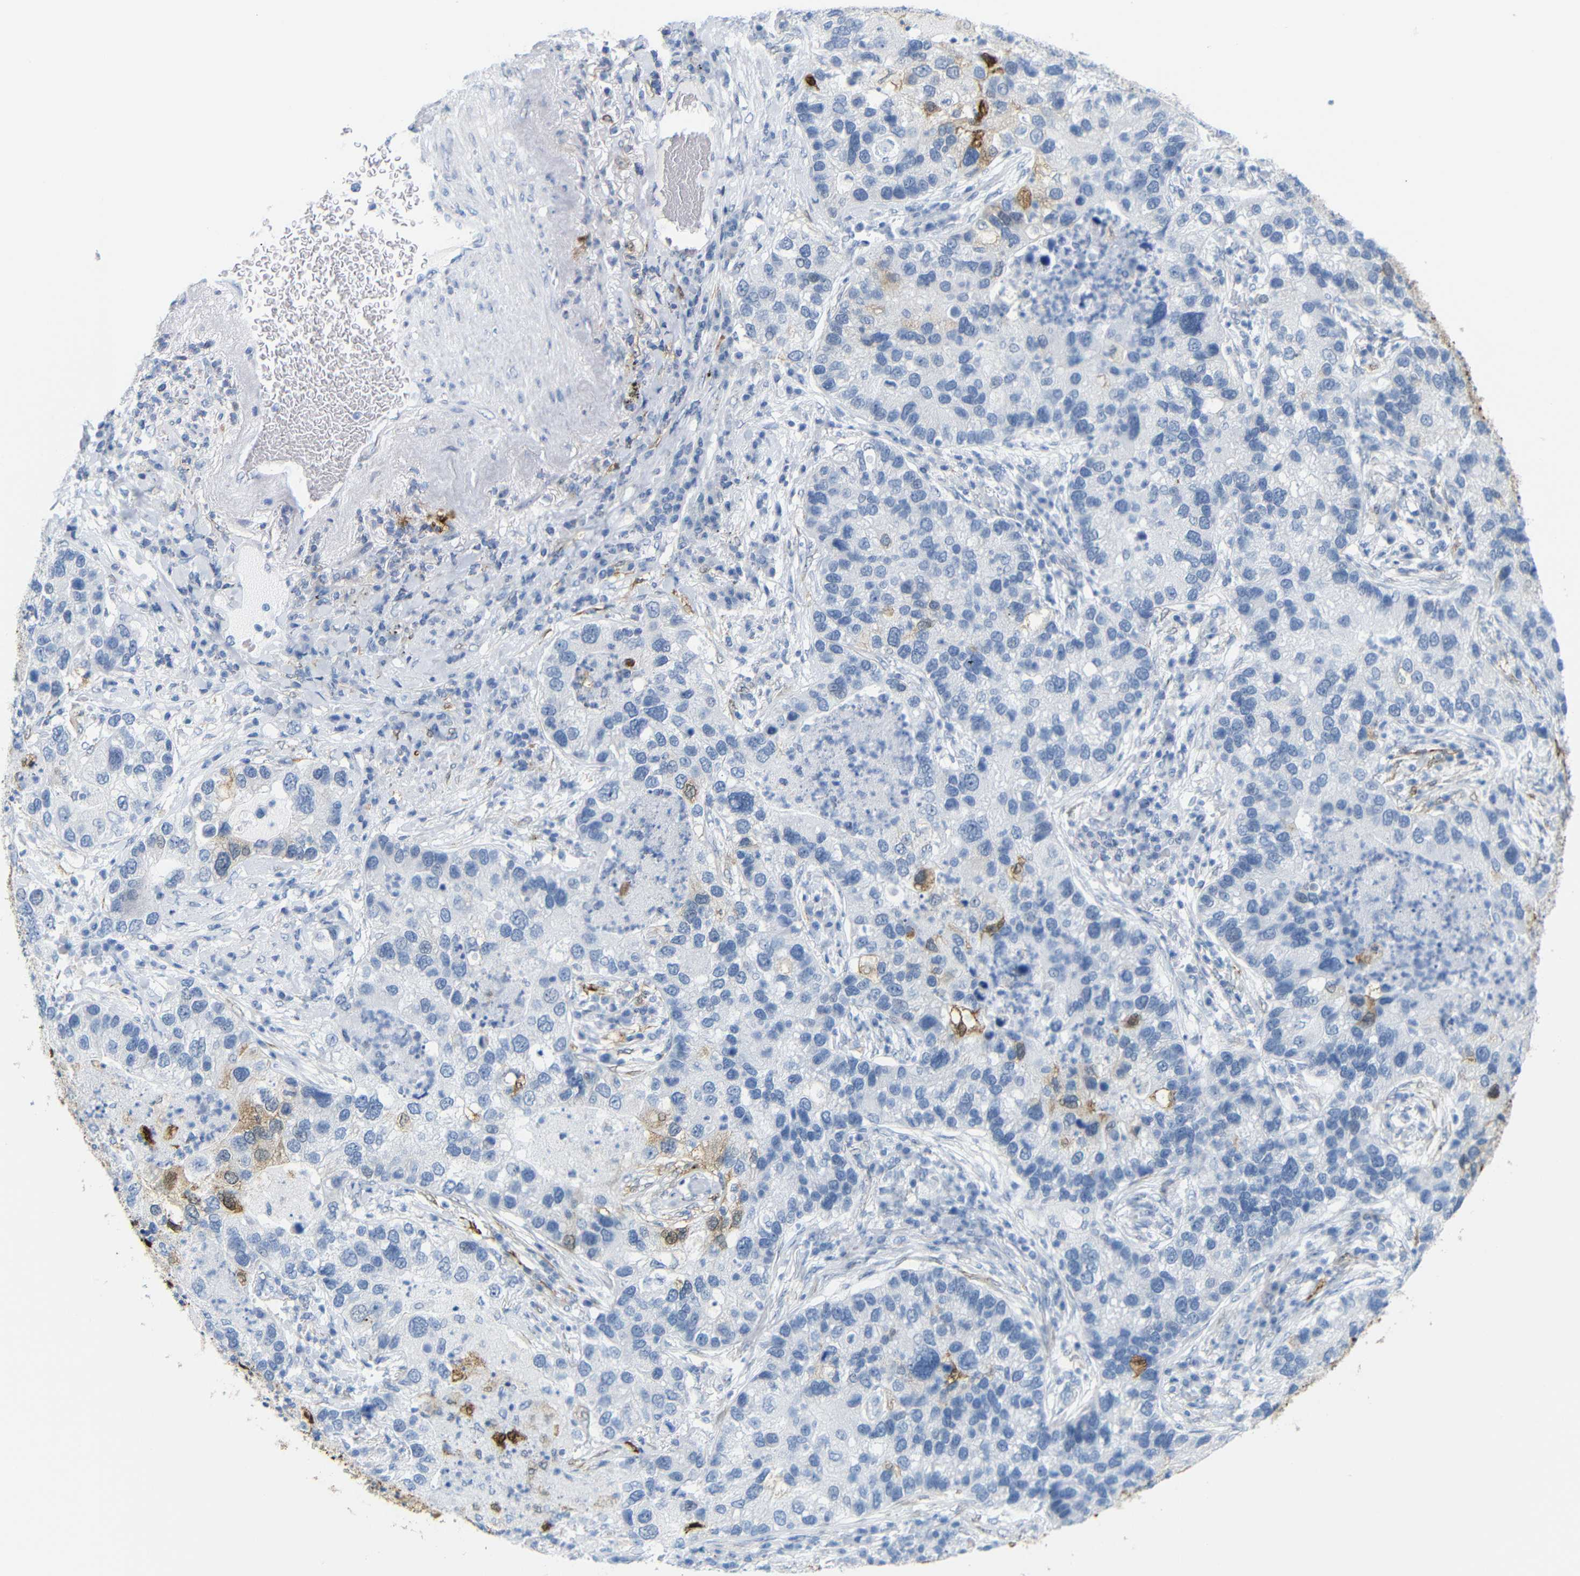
{"staining": {"intensity": "moderate", "quantity": "<25%", "location": "cytoplasmic/membranous,nuclear"}, "tissue": "lung cancer", "cell_type": "Tumor cells", "image_type": "cancer", "snomed": [{"axis": "morphology", "description": "Normal tissue, NOS"}, {"axis": "morphology", "description": "Adenocarcinoma, NOS"}, {"axis": "topography", "description": "Bronchus"}, {"axis": "topography", "description": "Lung"}], "caption": "This histopathology image reveals immunohistochemistry staining of lung cancer, with low moderate cytoplasmic/membranous and nuclear expression in about <25% of tumor cells.", "gene": "MT1A", "patient": {"sex": "male", "age": 54}}